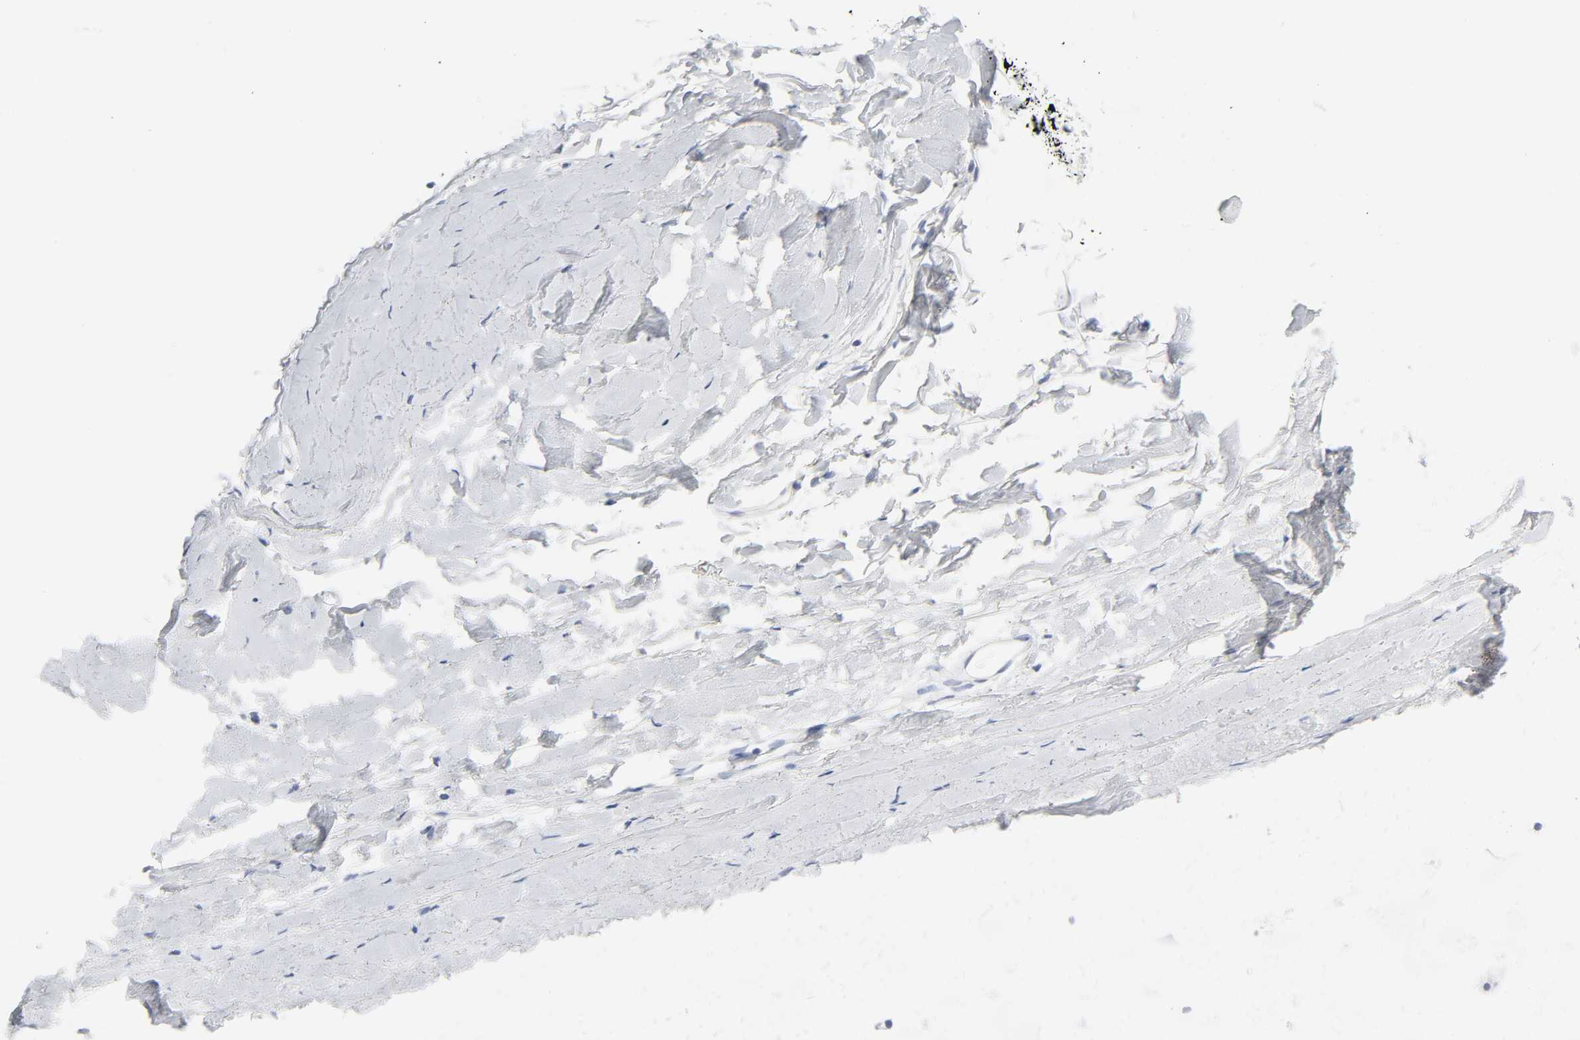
{"staining": {"intensity": "negative", "quantity": "none", "location": "none"}, "tissue": "adipose tissue", "cell_type": "Adipocytes", "image_type": "normal", "snomed": [{"axis": "morphology", "description": "Normal tissue, NOS"}, {"axis": "topography", "description": "Cartilage tissue"}, {"axis": "topography", "description": "Bronchus"}], "caption": "This micrograph is of benign adipose tissue stained with immunohistochemistry to label a protein in brown with the nuclei are counter-stained blue. There is no staining in adipocytes.", "gene": "ACP3", "patient": {"sex": "female", "age": 73}}